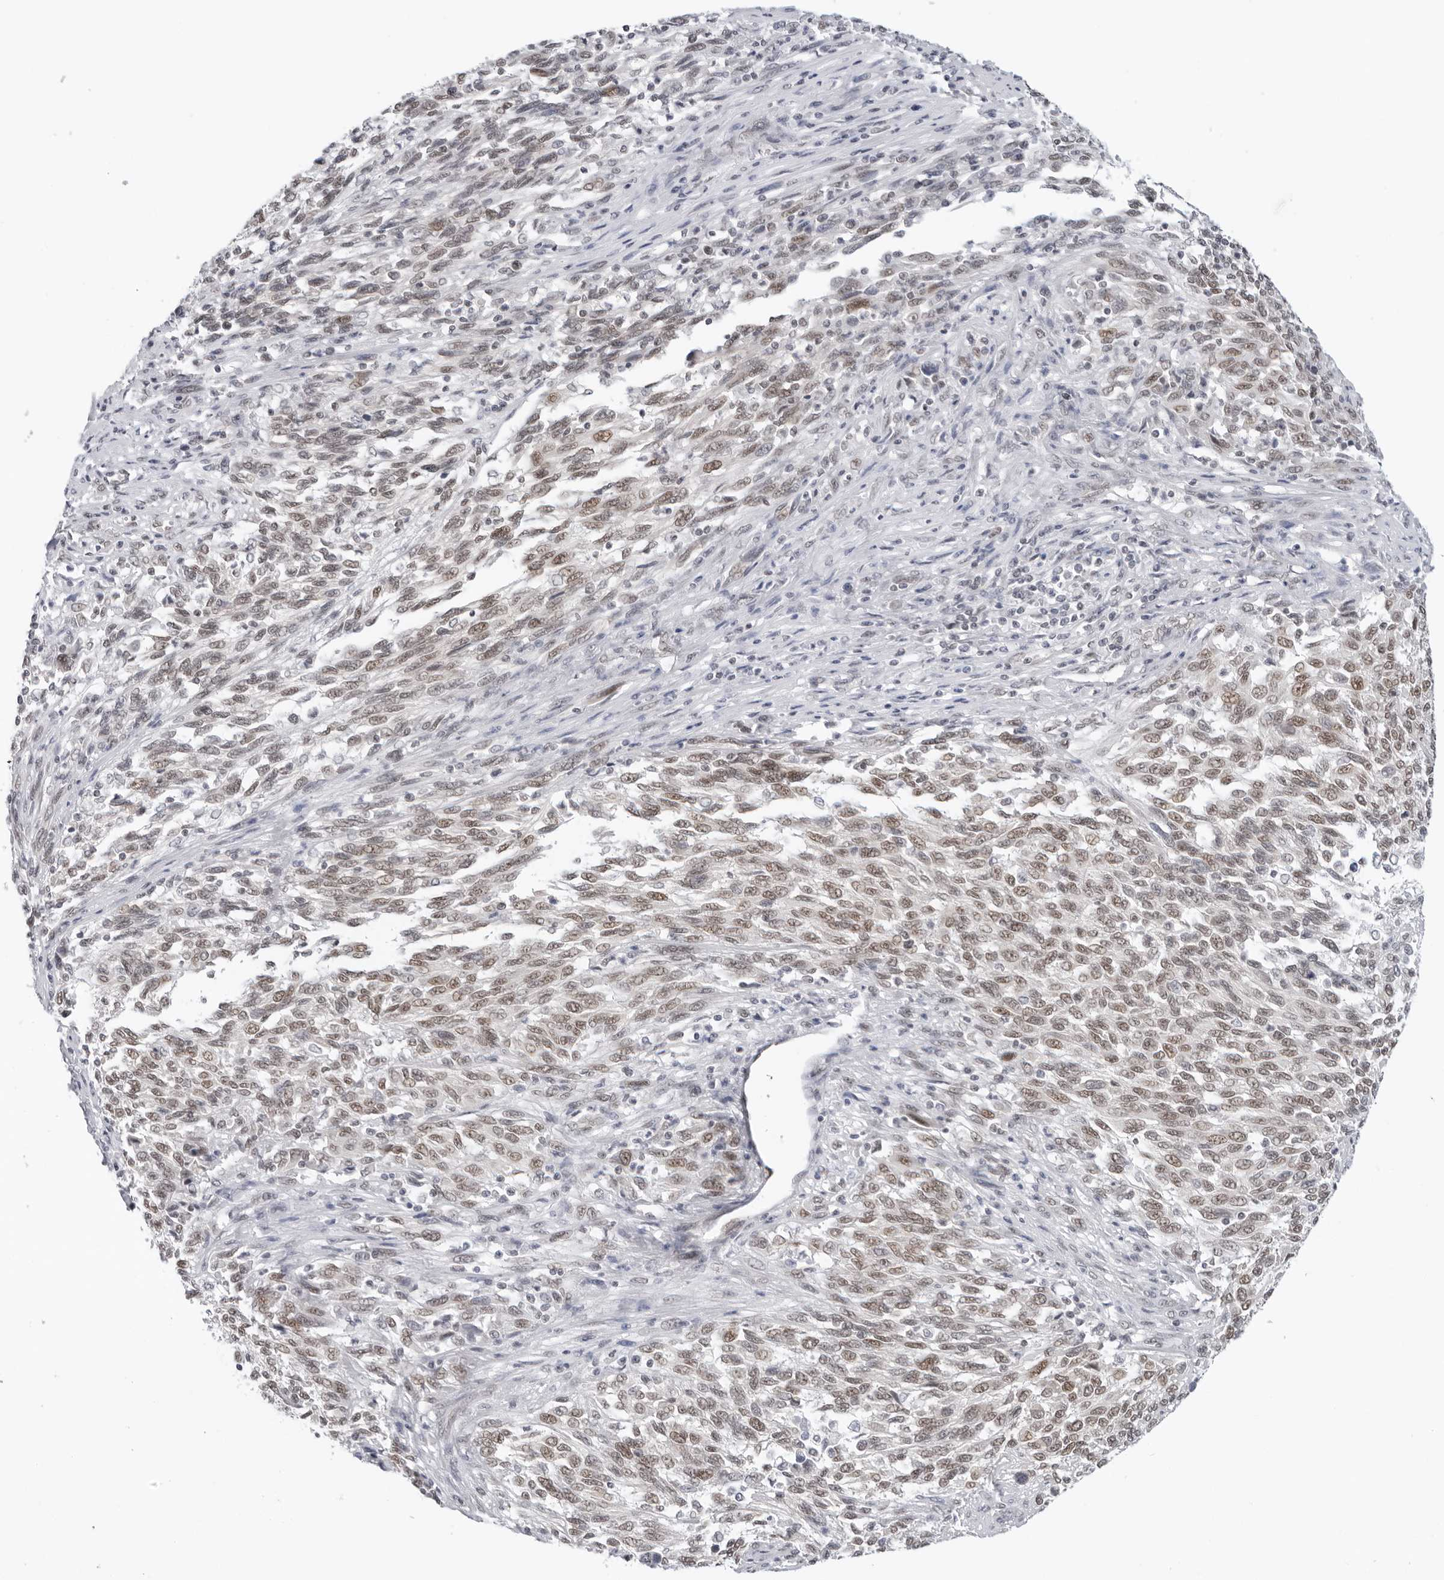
{"staining": {"intensity": "moderate", "quantity": ">75%", "location": "nuclear"}, "tissue": "melanoma", "cell_type": "Tumor cells", "image_type": "cancer", "snomed": [{"axis": "morphology", "description": "Malignant melanoma, Metastatic site"}, {"axis": "topography", "description": "Lymph node"}], "caption": "Melanoma tissue reveals moderate nuclear staining in approximately >75% of tumor cells", "gene": "FOXK2", "patient": {"sex": "male", "age": 61}}